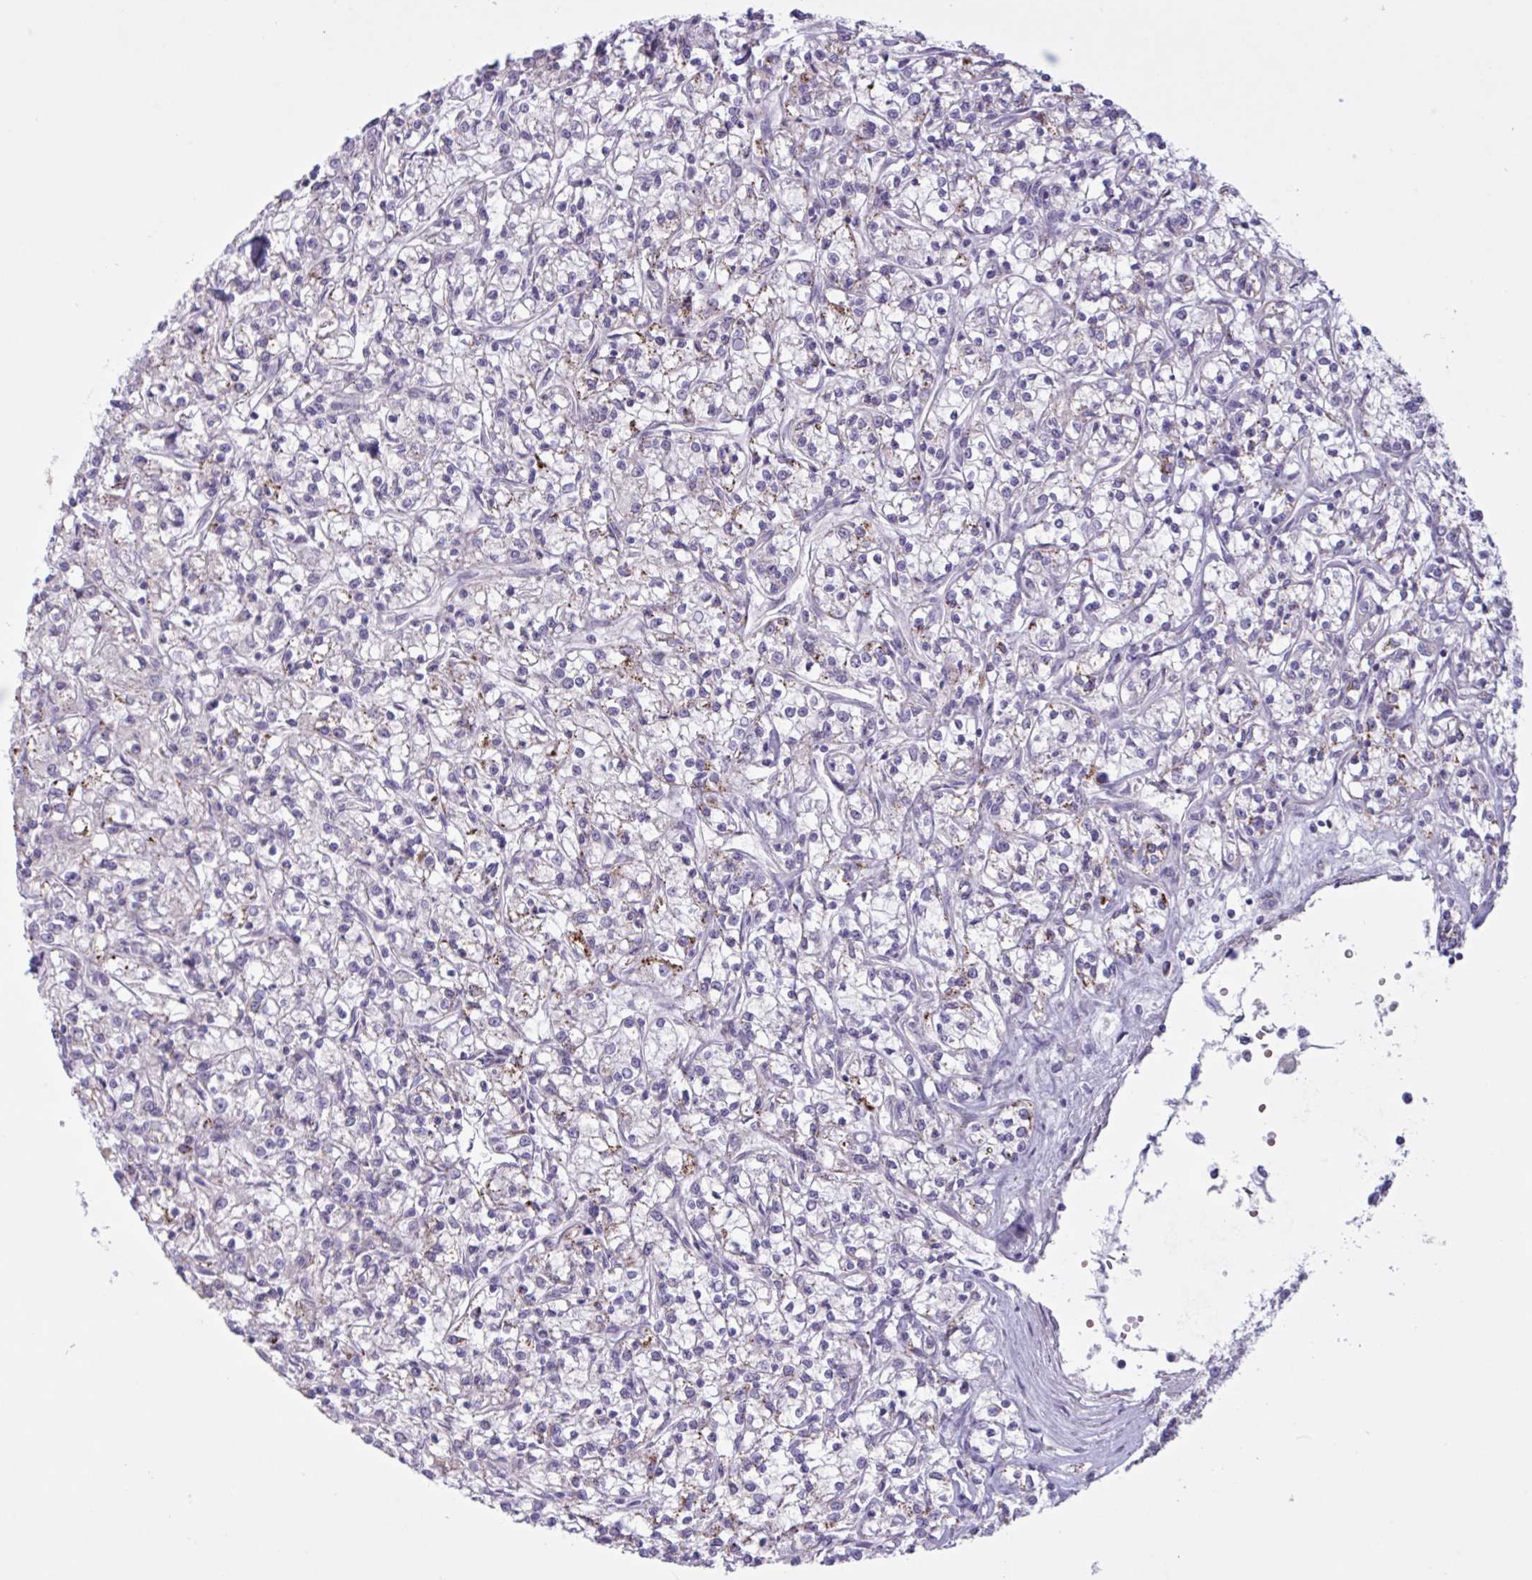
{"staining": {"intensity": "weak", "quantity": "<25%", "location": "cytoplasmic/membranous"}, "tissue": "renal cancer", "cell_type": "Tumor cells", "image_type": "cancer", "snomed": [{"axis": "morphology", "description": "Adenocarcinoma, NOS"}, {"axis": "topography", "description": "Kidney"}], "caption": "Immunohistochemistry of adenocarcinoma (renal) displays no staining in tumor cells.", "gene": "RFPL4B", "patient": {"sex": "female", "age": 59}}